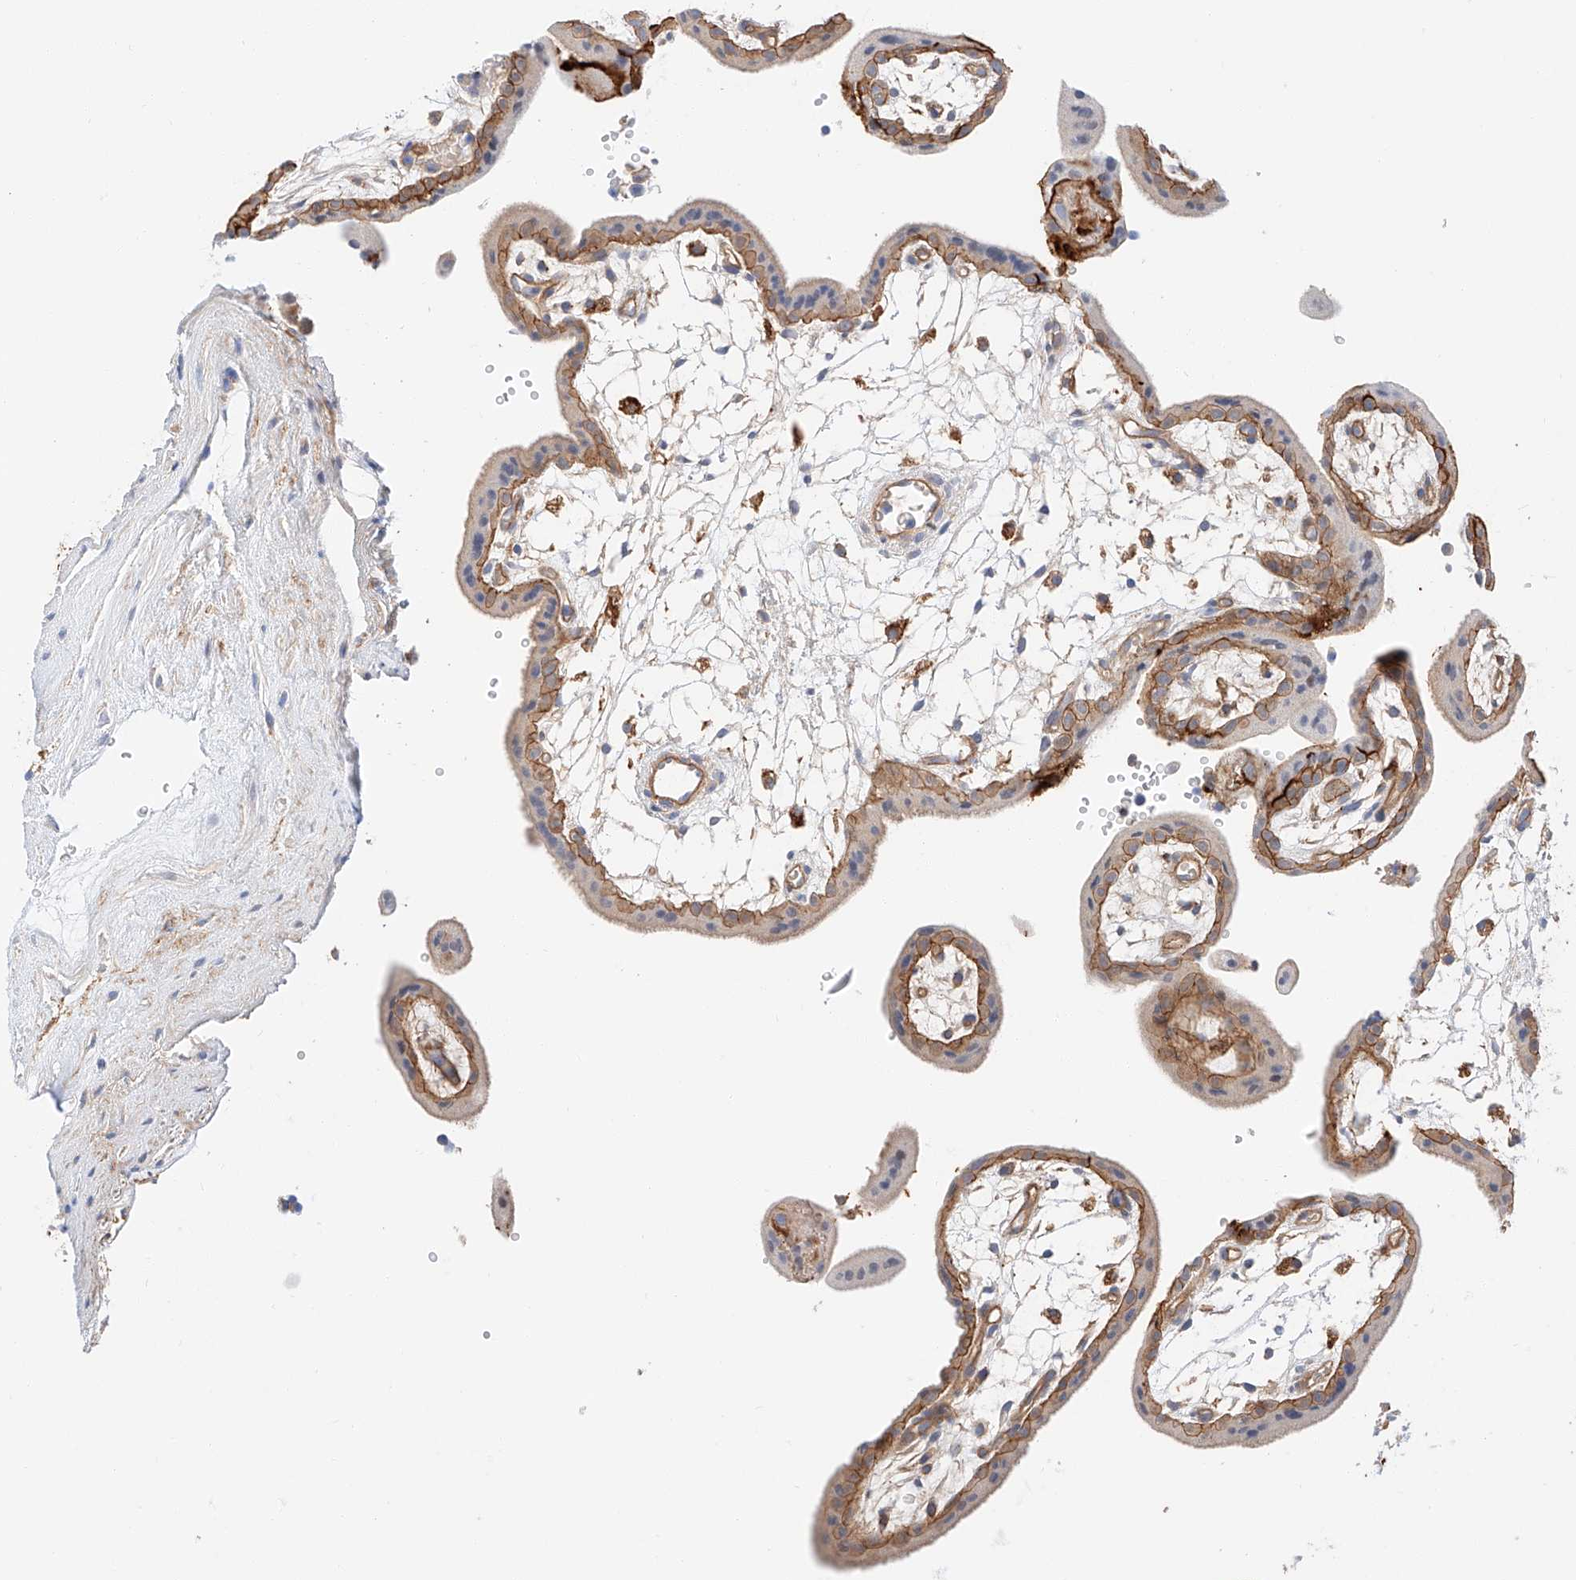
{"staining": {"intensity": "negative", "quantity": "none", "location": "none"}, "tissue": "placenta", "cell_type": "Decidual cells", "image_type": "normal", "snomed": [{"axis": "morphology", "description": "Normal tissue, NOS"}, {"axis": "topography", "description": "Placenta"}], "caption": "An immunohistochemistry (IHC) image of normal placenta is shown. There is no staining in decidual cells of placenta. (DAB (3,3'-diaminobenzidine) immunohistochemistry visualized using brightfield microscopy, high magnification).", "gene": "ENSG00000259132", "patient": {"sex": "female", "age": 18}}